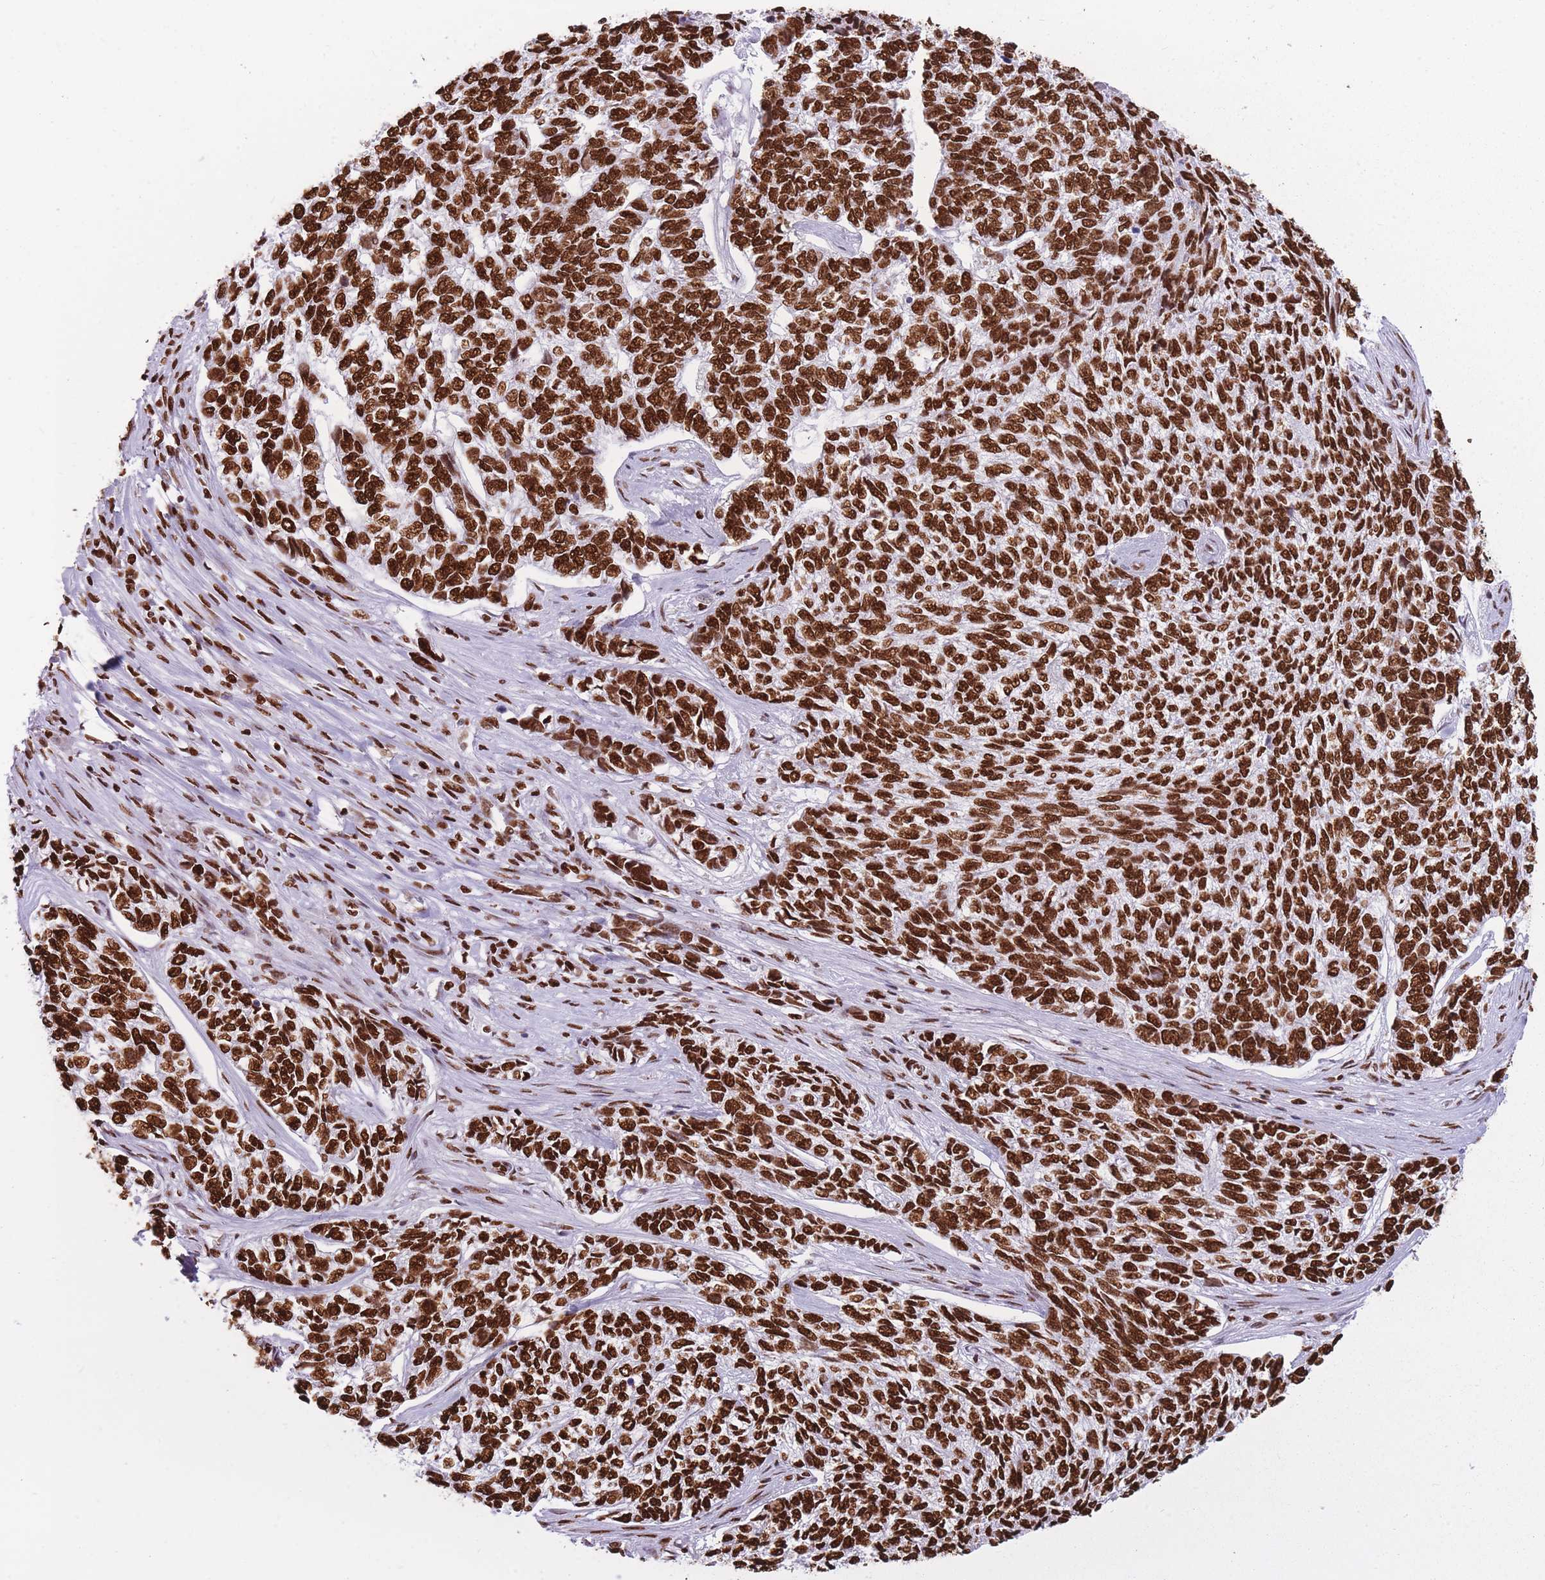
{"staining": {"intensity": "strong", "quantity": ">75%", "location": "nuclear"}, "tissue": "skin cancer", "cell_type": "Tumor cells", "image_type": "cancer", "snomed": [{"axis": "morphology", "description": "Basal cell carcinoma"}, {"axis": "topography", "description": "Skin"}], "caption": "Skin basal cell carcinoma stained for a protein (brown) reveals strong nuclear positive expression in approximately >75% of tumor cells.", "gene": "HNRNPUL1", "patient": {"sex": "female", "age": 65}}